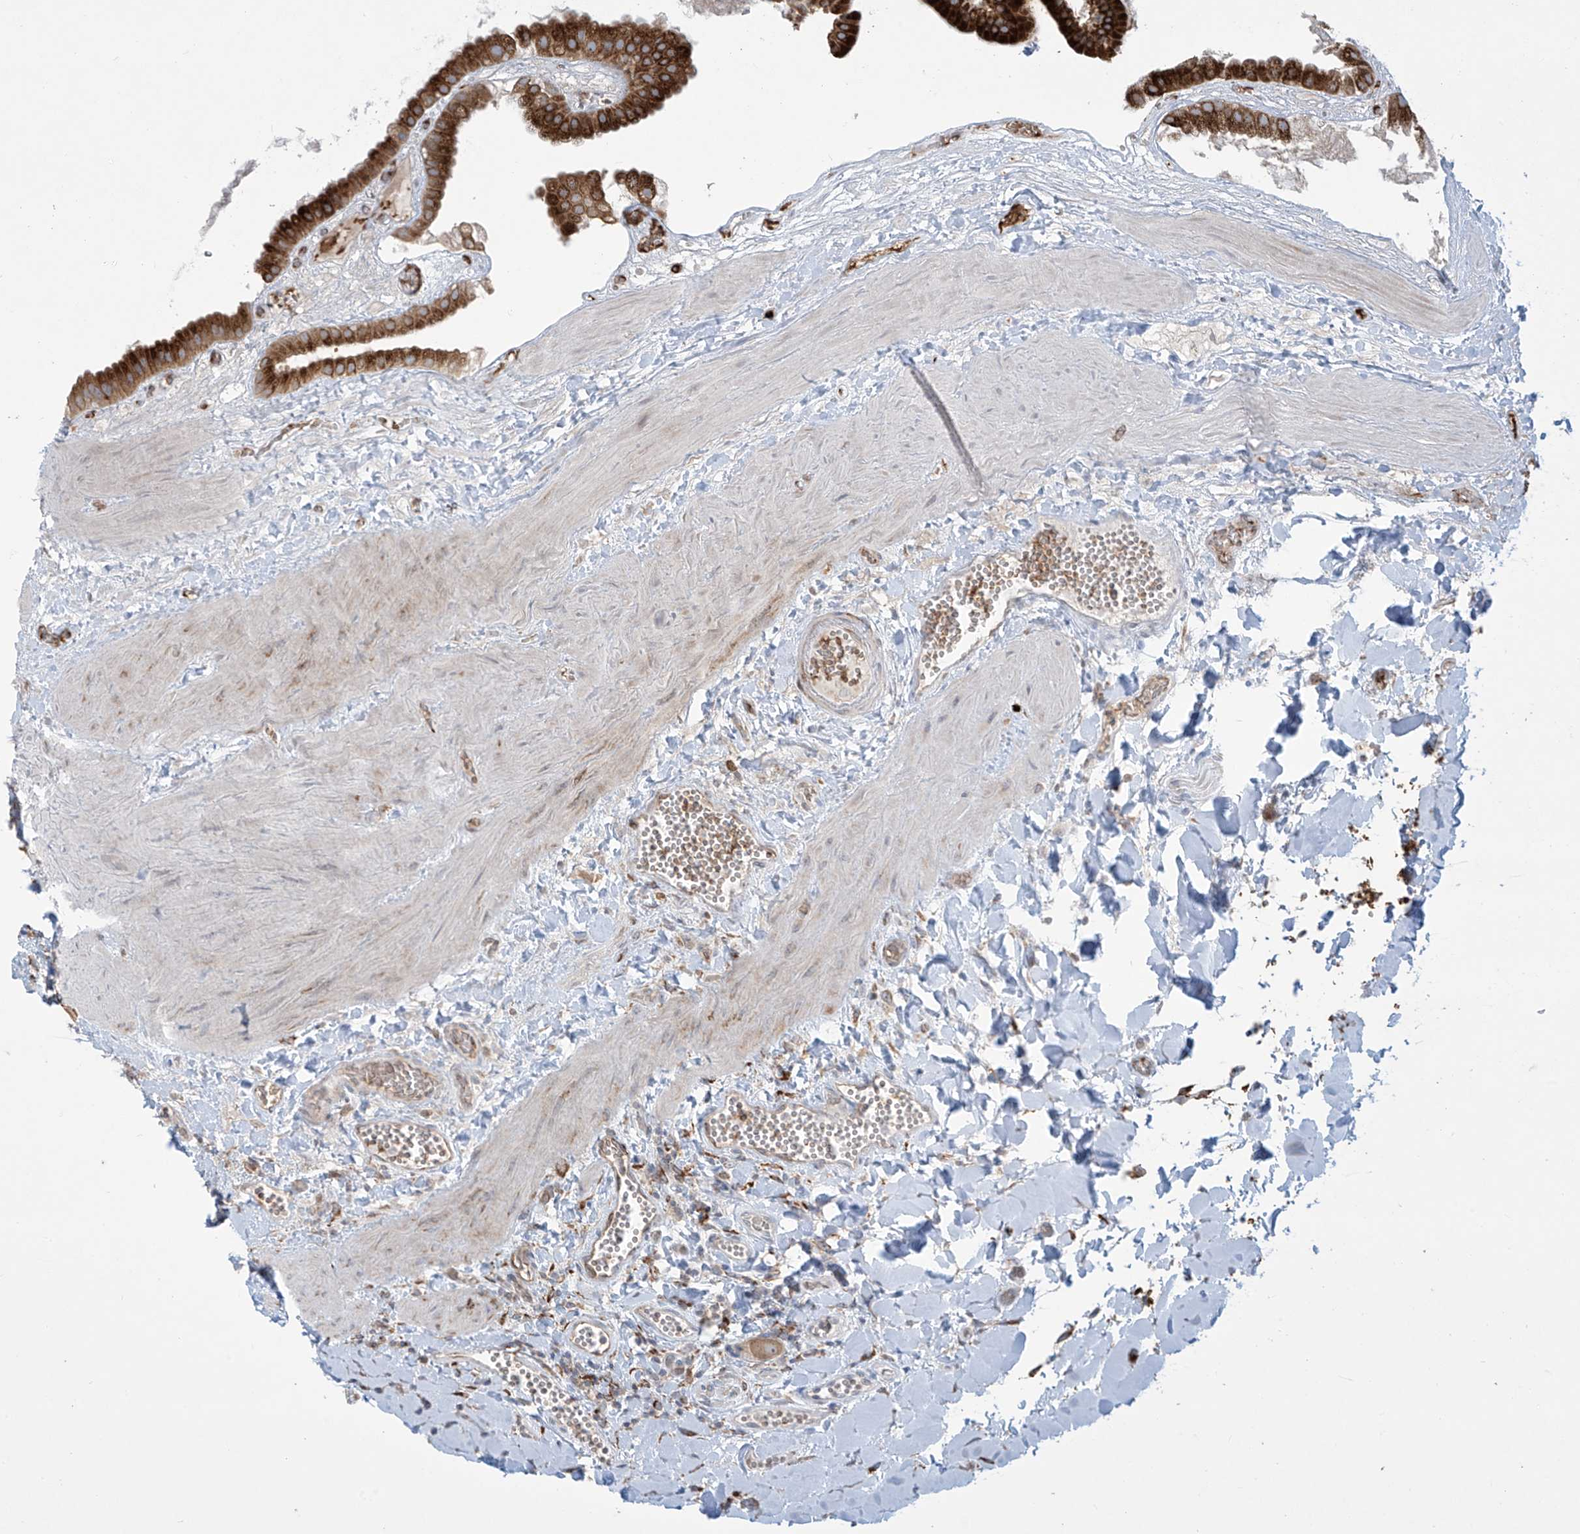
{"staining": {"intensity": "strong", "quantity": ">75%", "location": "cytoplasmic/membranous"}, "tissue": "gallbladder", "cell_type": "Glandular cells", "image_type": "normal", "snomed": [{"axis": "morphology", "description": "Normal tissue, NOS"}, {"axis": "topography", "description": "Gallbladder"}], "caption": "This is a photomicrograph of immunohistochemistry (IHC) staining of unremarkable gallbladder, which shows strong expression in the cytoplasmic/membranous of glandular cells.", "gene": "MX1", "patient": {"sex": "male", "age": 55}}